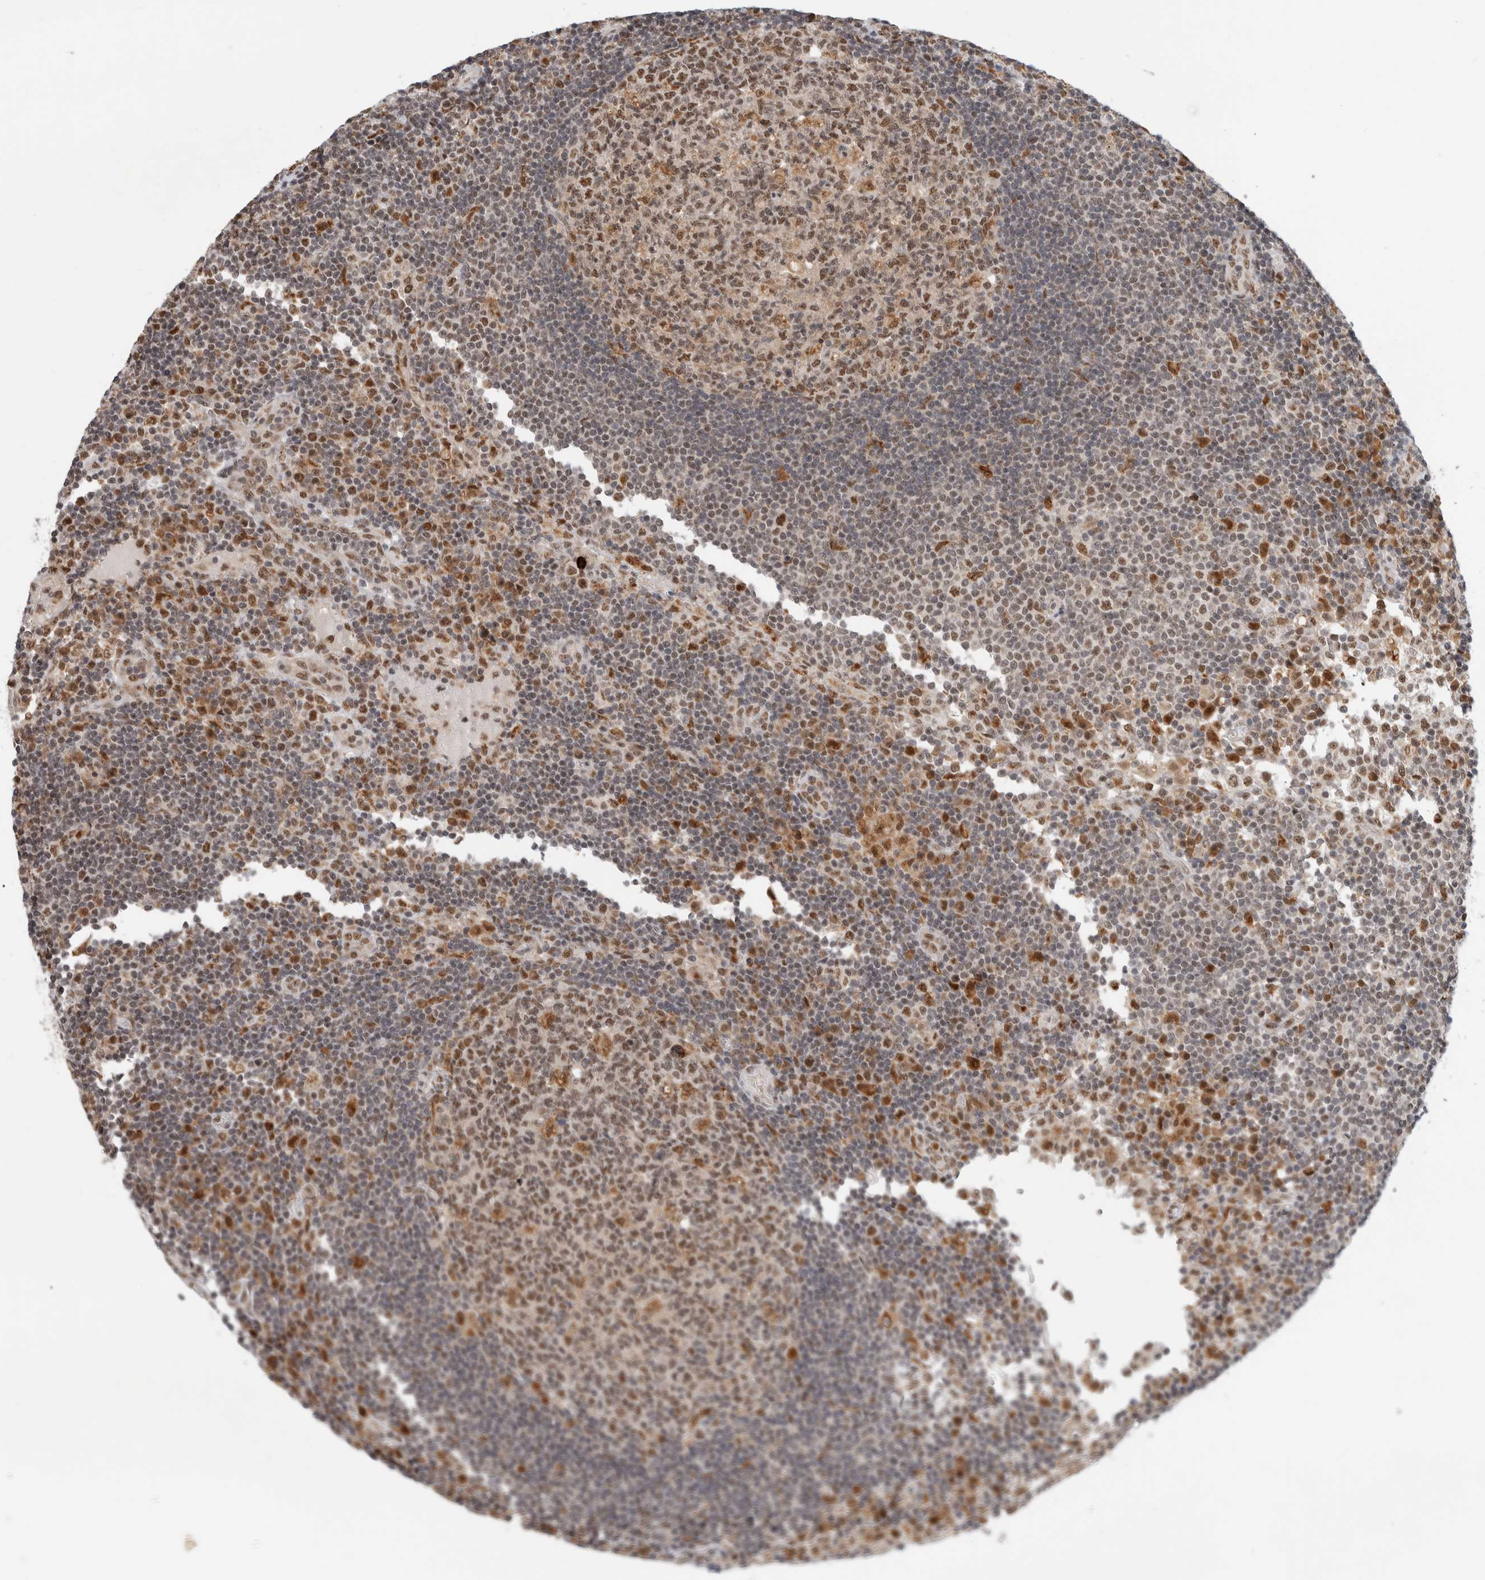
{"staining": {"intensity": "moderate", "quantity": ">75%", "location": "nuclear"}, "tissue": "lymph node", "cell_type": "Germinal center cells", "image_type": "normal", "snomed": [{"axis": "morphology", "description": "Normal tissue, NOS"}, {"axis": "topography", "description": "Lymph node"}], "caption": "An immunohistochemistry (IHC) photomicrograph of benign tissue is shown. Protein staining in brown highlights moderate nuclear positivity in lymph node within germinal center cells. Nuclei are stained in blue.", "gene": "NCAPG2", "patient": {"sex": "female", "age": 53}}